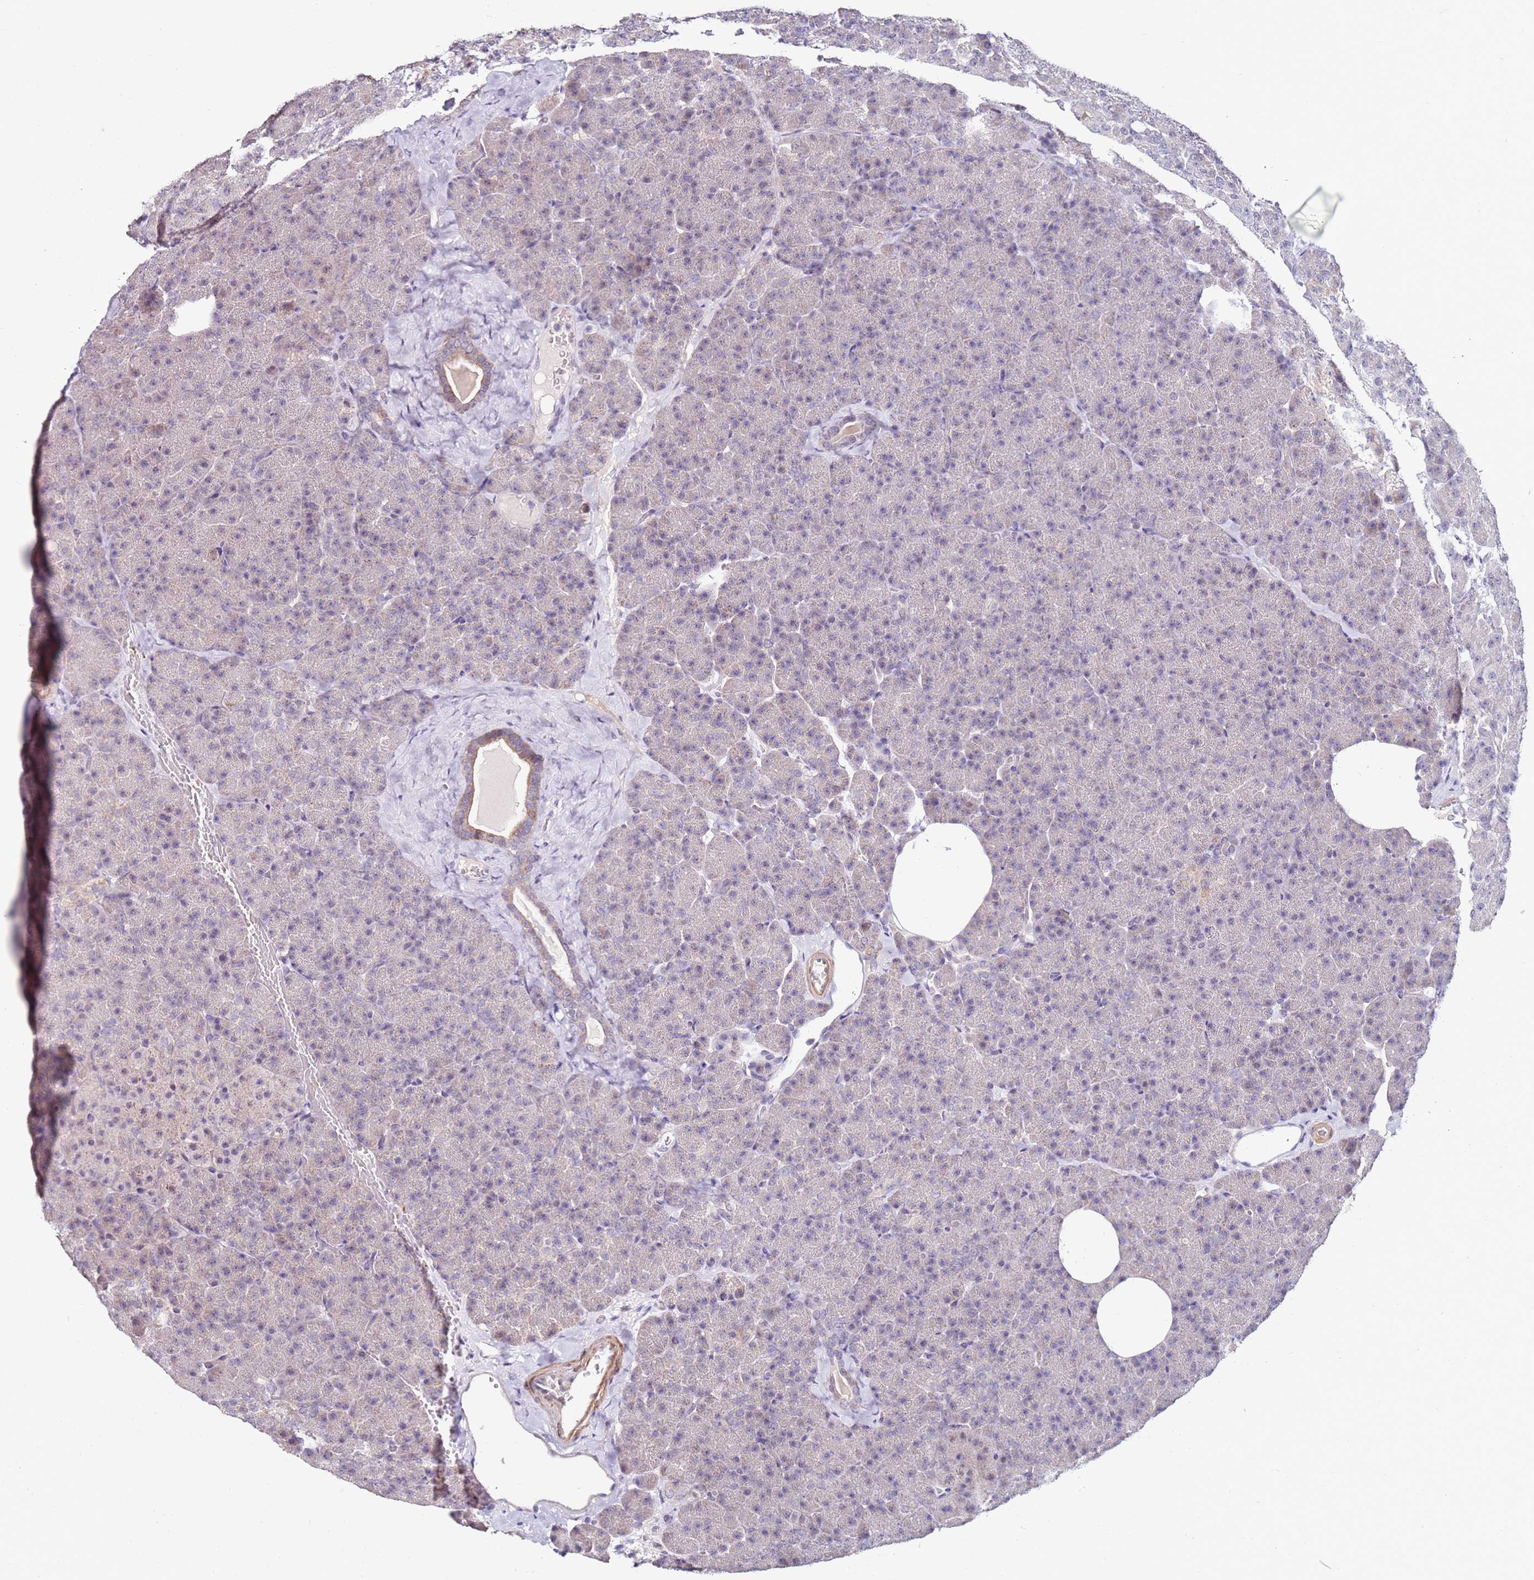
{"staining": {"intensity": "moderate", "quantity": "<25%", "location": "cytoplasmic/membranous"}, "tissue": "pancreas", "cell_type": "Exocrine glandular cells", "image_type": "normal", "snomed": [{"axis": "morphology", "description": "Normal tissue, NOS"}, {"axis": "morphology", "description": "Carcinoid, malignant, NOS"}, {"axis": "topography", "description": "Pancreas"}], "caption": "DAB (3,3'-diaminobenzidine) immunohistochemical staining of benign human pancreas exhibits moderate cytoplasmic/membranous protein staining in about <25% of exocrine glandular cells. (DAB (3,3'-diaminobenzidine) = brown stain, brightfield microscopy at high magnification).", "gene": "RARS2", "patient": {"sex": "female", "age": 35}}